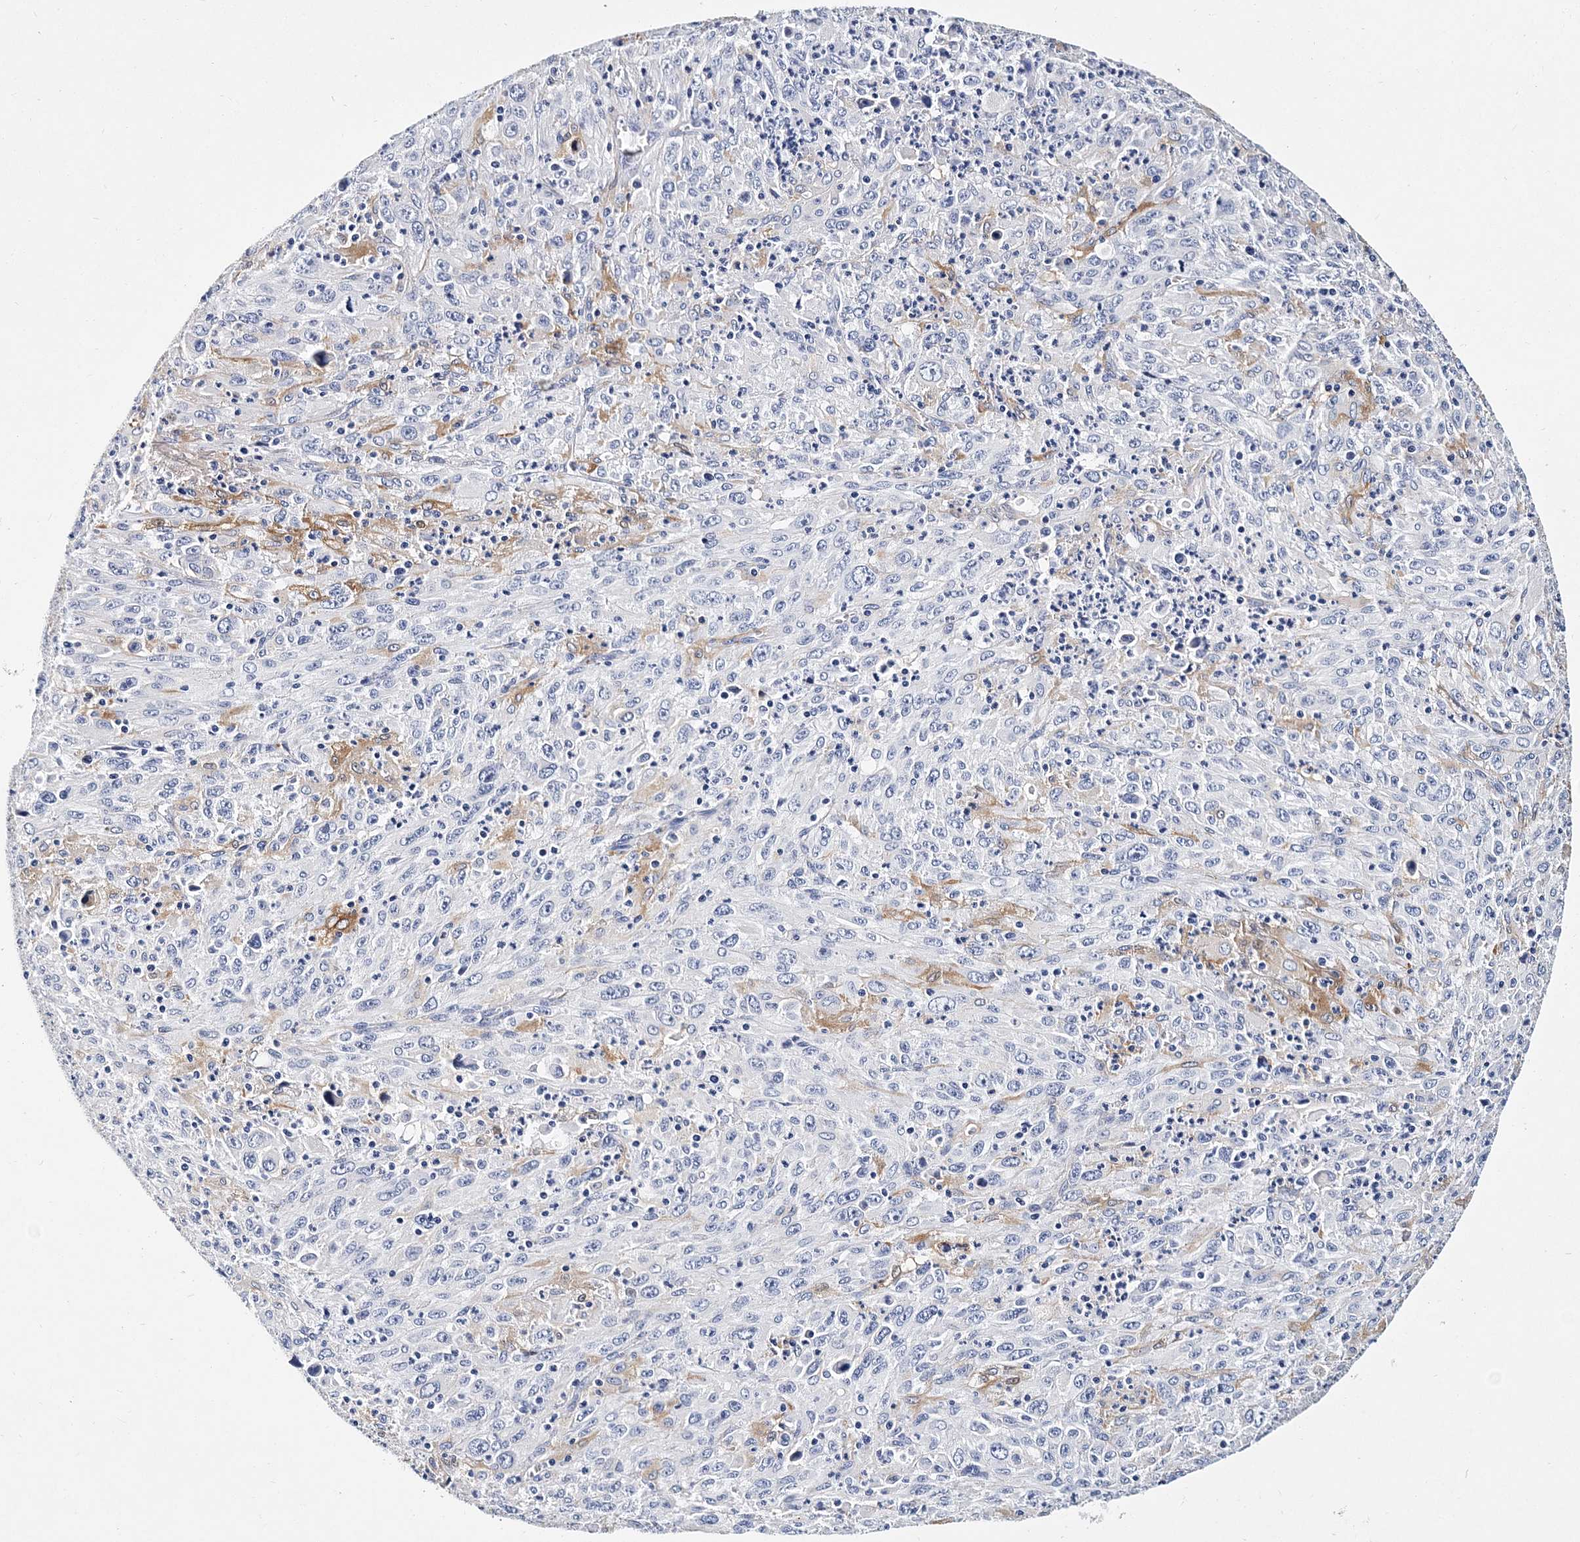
{"staining": {"intensity": "negative", "quantity": "none", "location": "none"}, "tissue": "melanoma", "cell_type": "Tumor cells", "image_type": "cancer", "snomed": [{"axis": "morphology", "description": "Malignant melanoma, Metastatic site"}, {"axis": "topography", "description": "Skin"}], "caption": "An IHC histopathology image of melanoma is shown. There is no staining in tumor cells of melanoma.", "gene": "ITGA2B", "patient": {"sex": "female", "age": 56}}